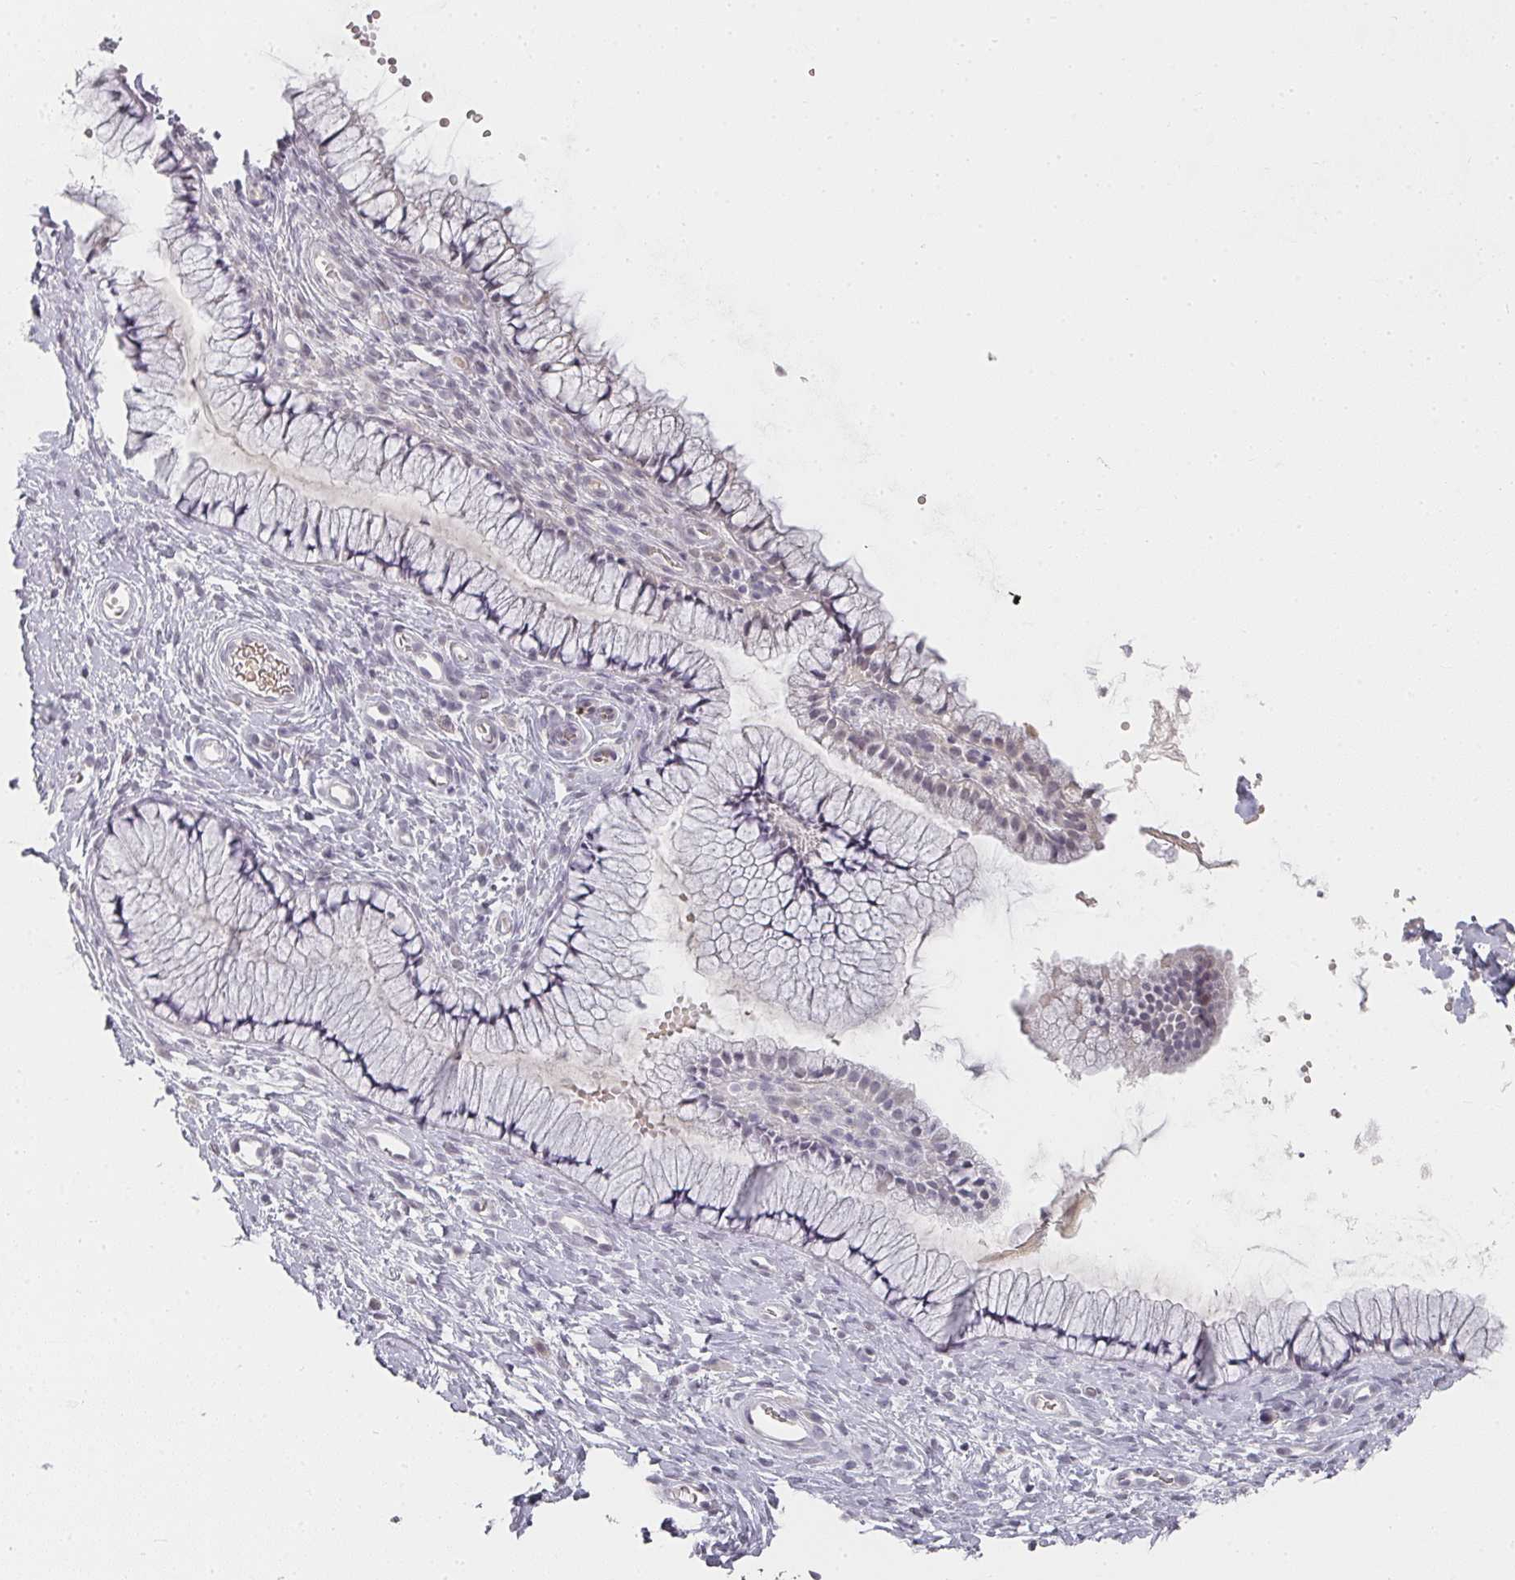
{"staining": {"intensity": "negative", "quantity": "none", "location": "none"}, "tissue": "cervix", "cell_type": "Glandular cells", "image_type": "normal", "snomed": [{"axis": "morphology", "description": "Normal tissue, NOS"}, {"axis": "topography", "description": "Cervix"}], "caption": "Photomicrograph shows no significant protein expression in glandular cells of benign cervix.", "gene": "SHISA2", "patient": {"sex": "female", "age": 36}}